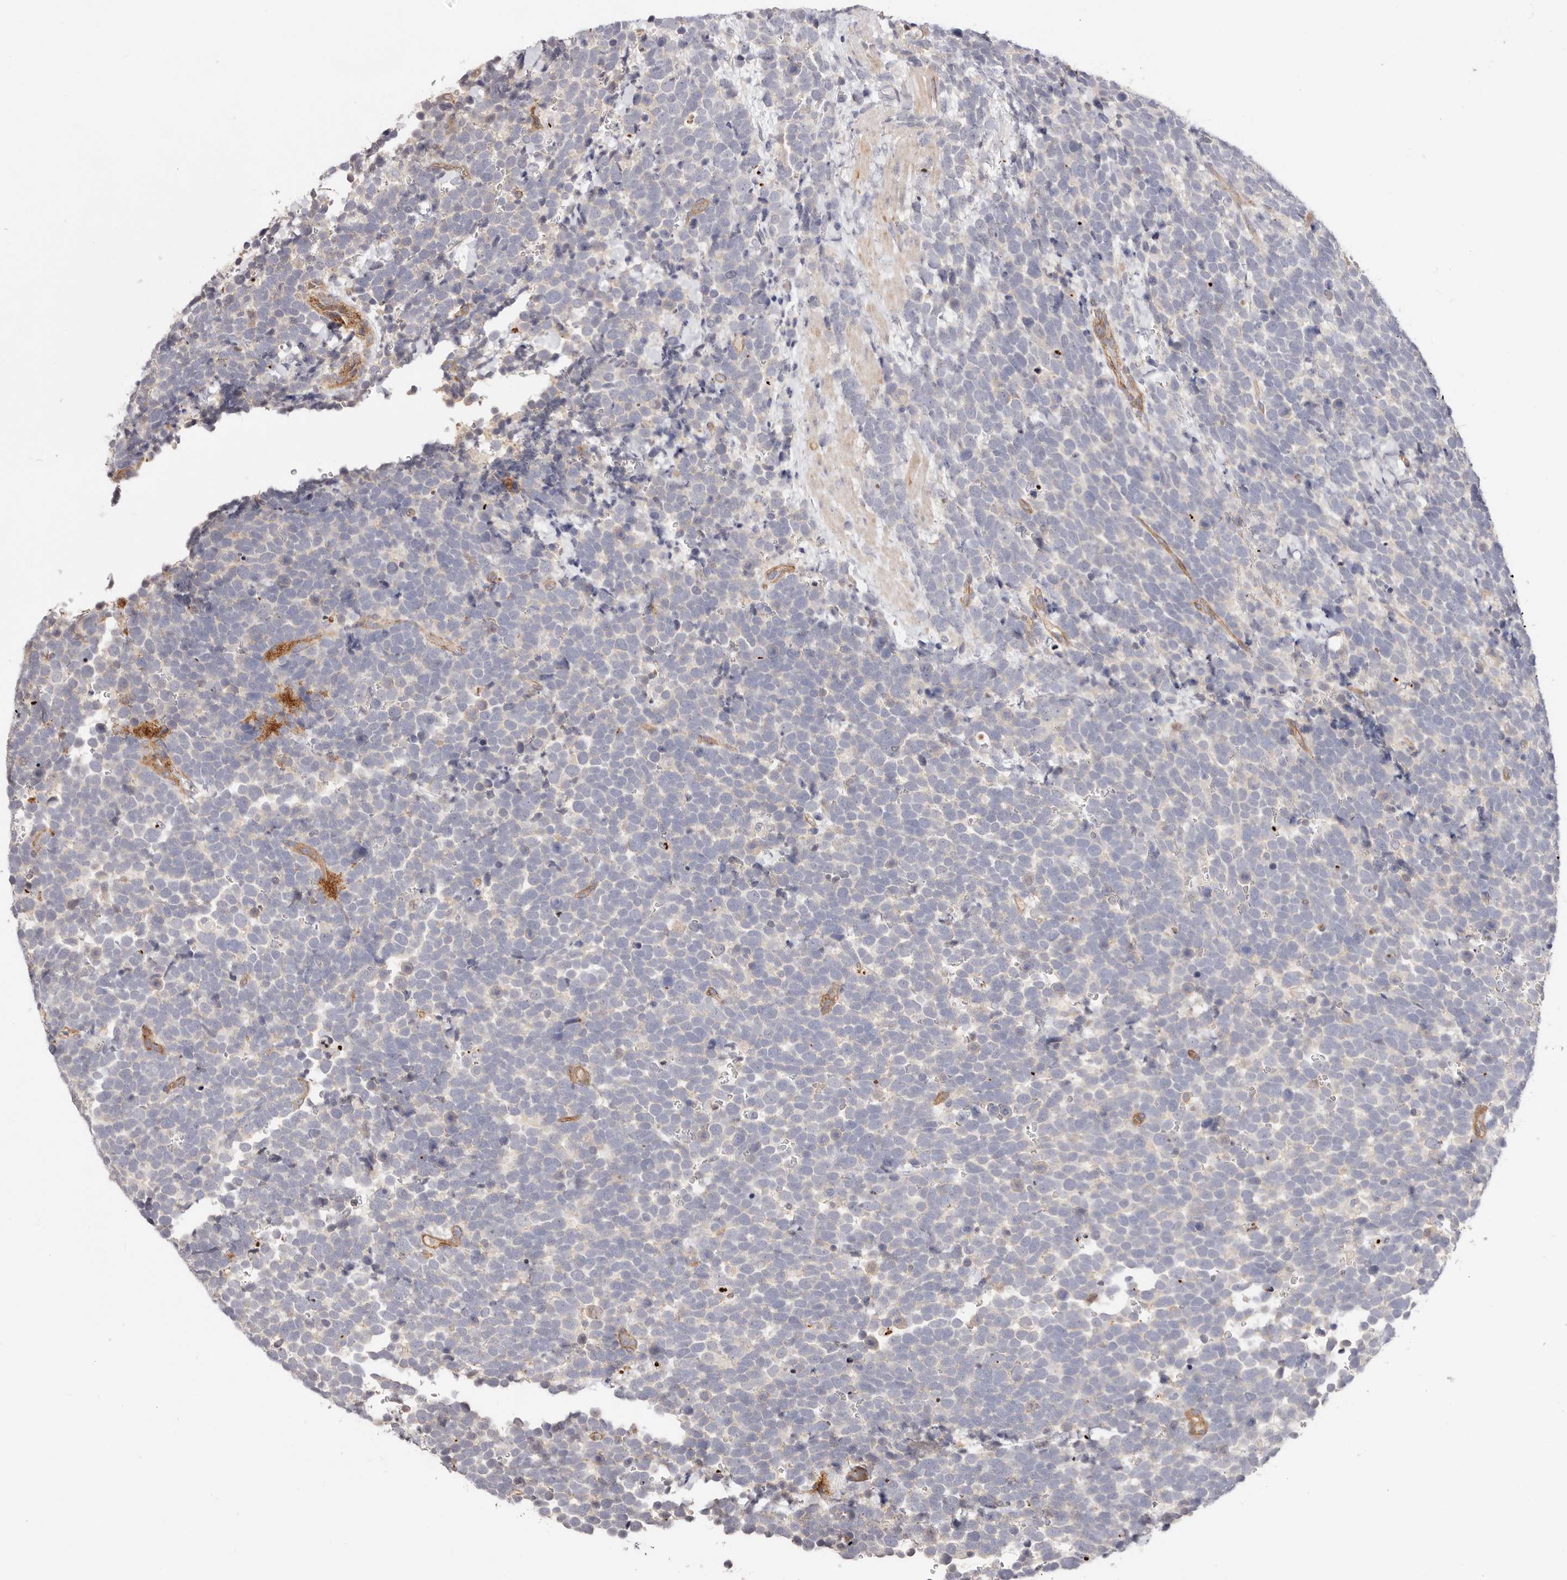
{"staining": {"intensity": "negative", "quantity": "none", "location": "none"}, "tissue": "urothelial cancer", "cell_type": "Tumor cells", "image_type": "cancer", "snomed": [{"axis": "morphology", "description": "Urothelial carcinoma, High grade"}, {"axis": "topography", "description": "Urinary bladder"}], "caption": "This is a histopathology image of IHC staining of urothelial cancer, which shows no positivity in tumor cells.", "gene": "SLC35B2", "patient": {"sex": "female", "age": 82}}